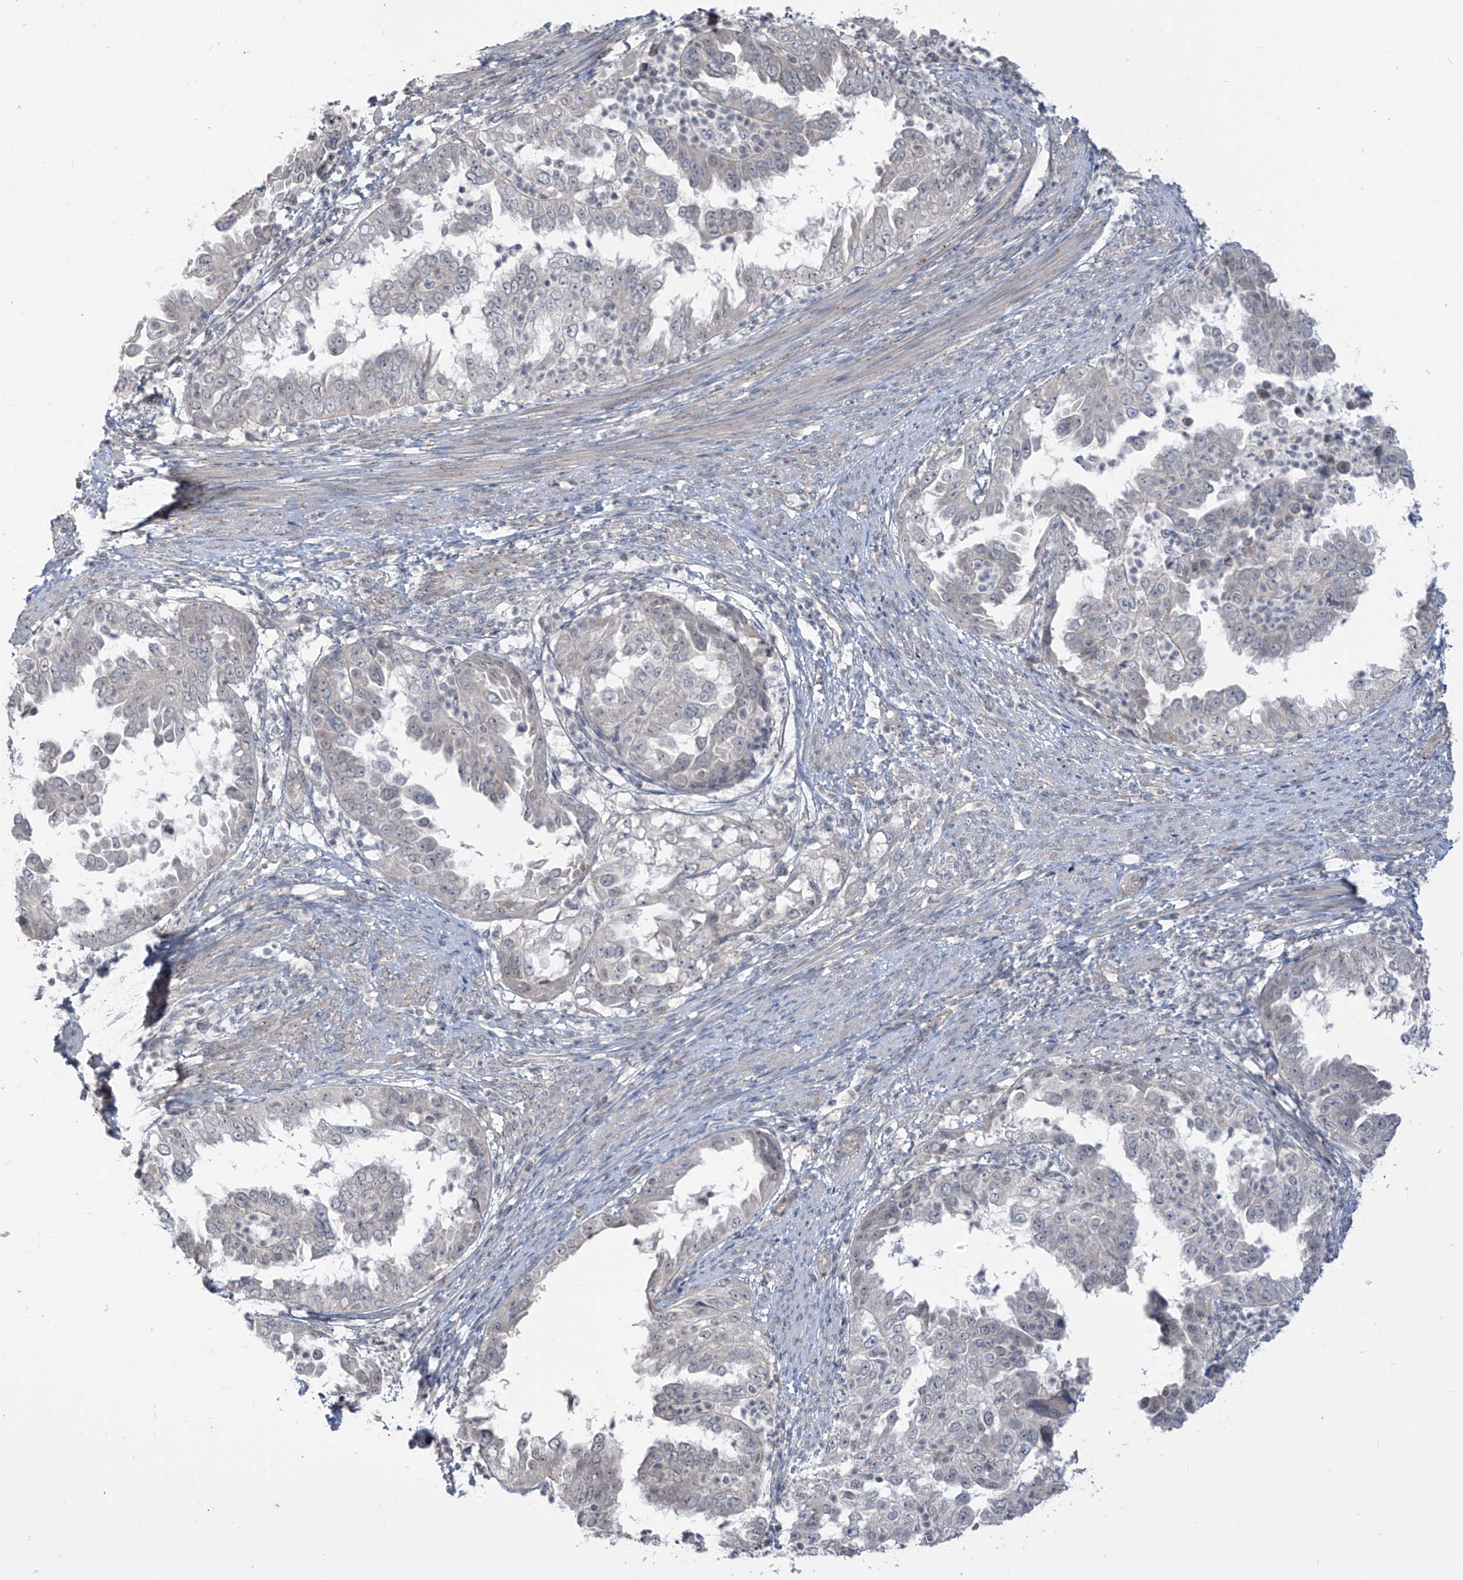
{"staining": {"intensity": "negative", "quantity": "none", "location": "none"}, "tissue": "endometrial cancer", "cell_type": "Tumor cells", "image_type": "cancer", "snomed": [{"axis": "morphology", "description": "Adenocarcinoma, NOS"}, {"axis": "topography", "description": "Endometrium"}], "caption": "Tumor cells show no significant protein expression in adenocarcinoma (endometrial).", "gene": "DGKQ", "patient": {"sex": "female", "age": 85}}